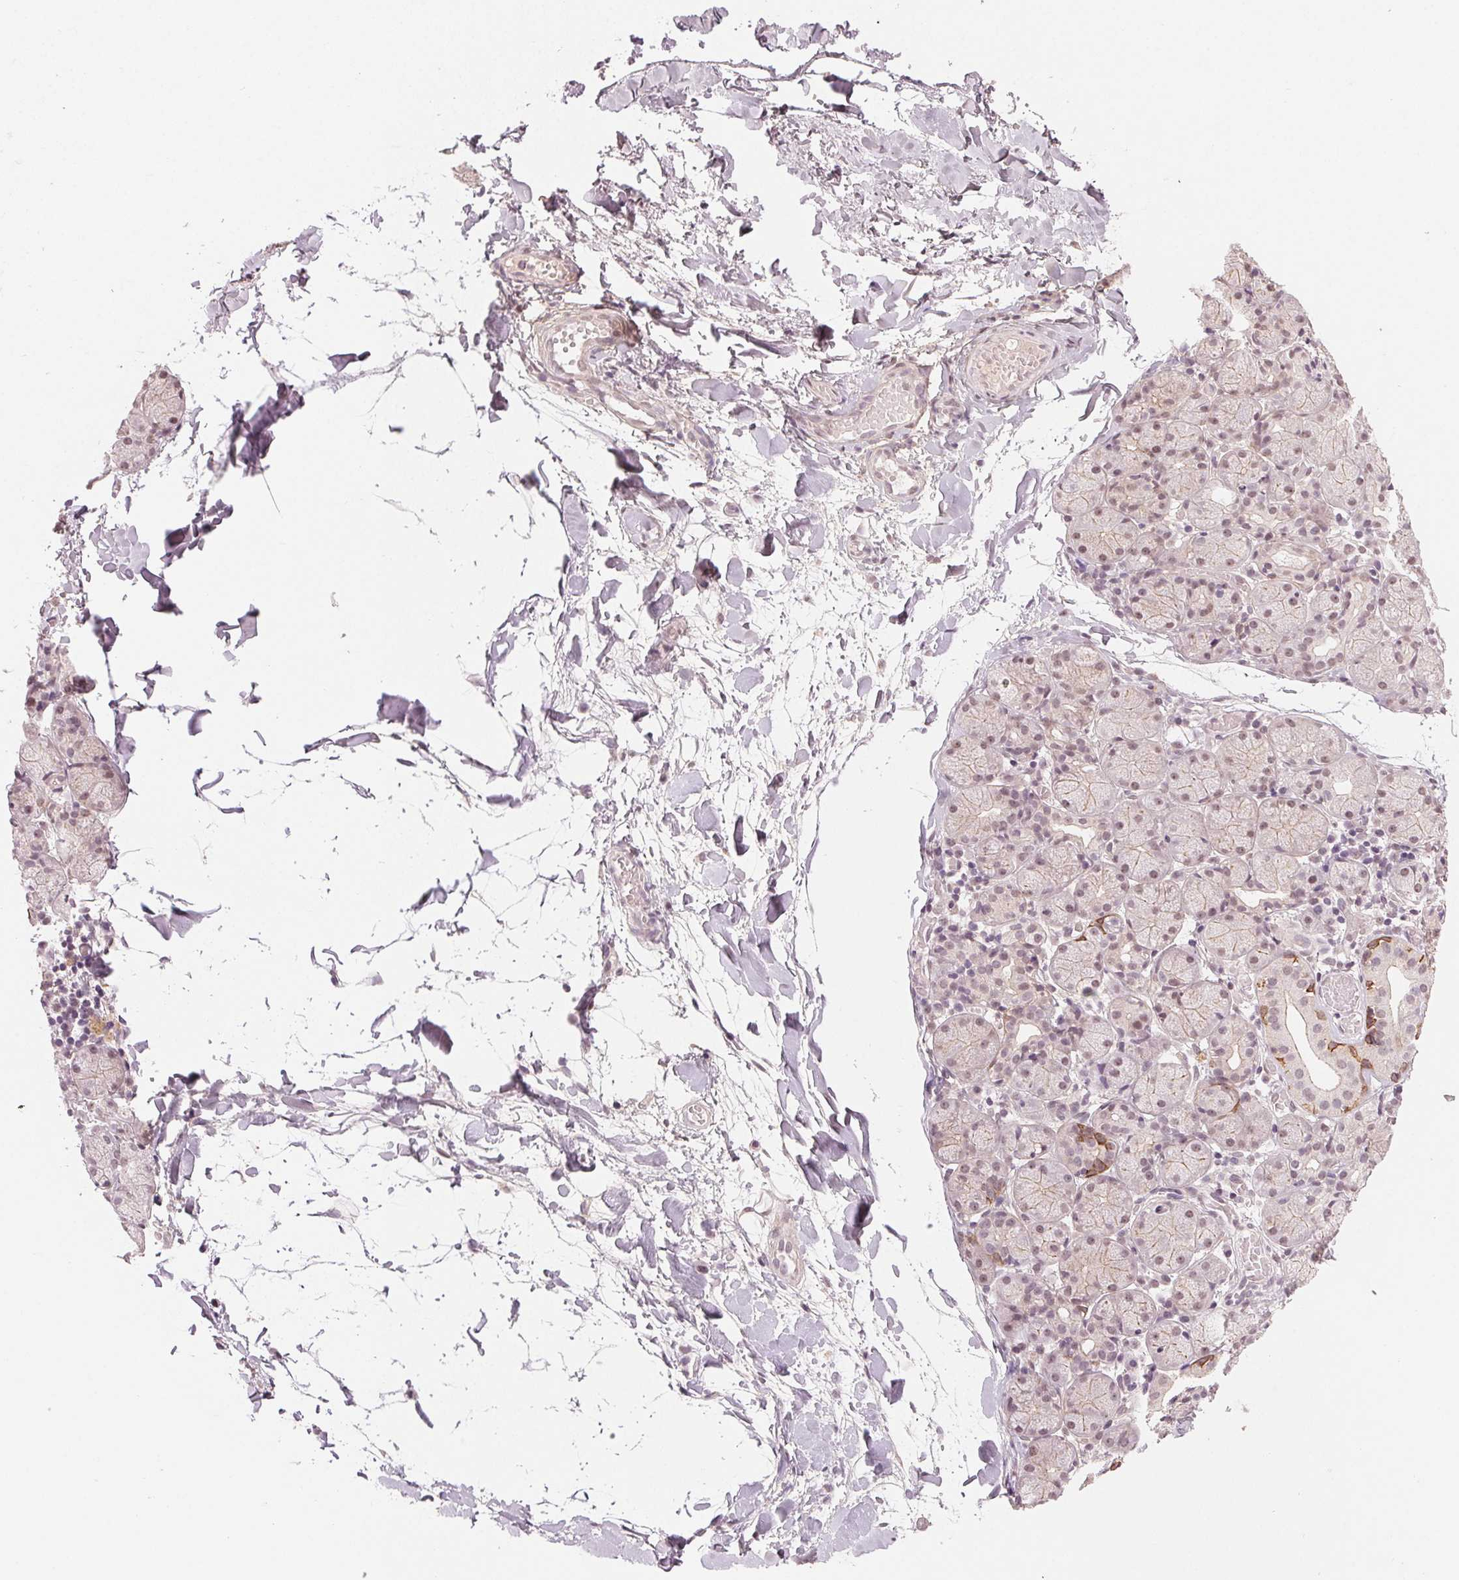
{"staining": {"intensity": "weak", "quantity": "25%-75%", "location": "cytoplasmic/membranous,nuclear"}, "tissue": "salivary gland", "cell_type": "Glandular cells", "image_type": "normal", "snomed": [{"axis": "morphology", "description": "Normal tissue, NOS"}, {"axis": "topography", "description": "Salivary gland"}], "caption": "Unremarkable salivary gland reveals weak cytoplasmic/membranous,nuclear positivity in about 25%-75% of glandular cells, visualized by immunohistochemistry.", "gene": "TUB", "patient": {"sex": "female", "age": 24}}